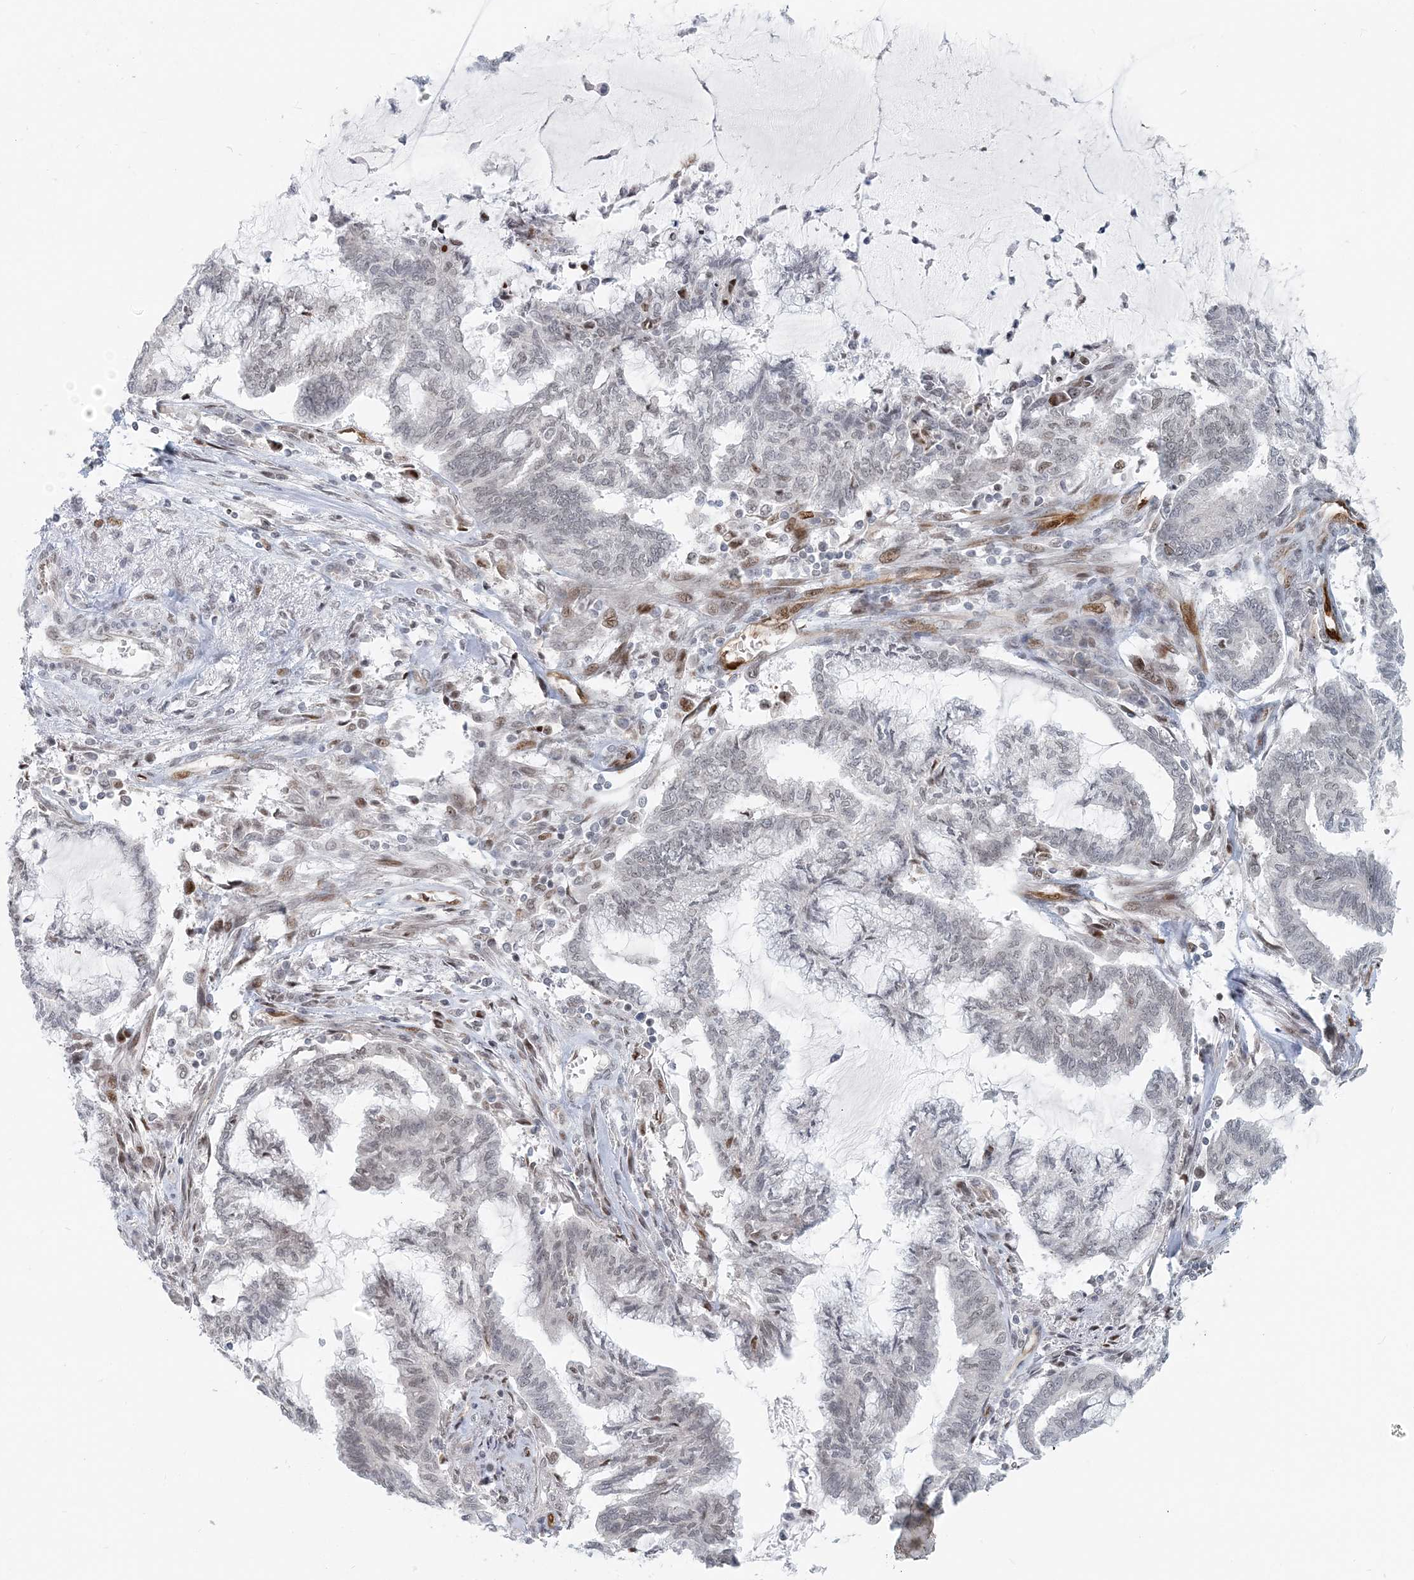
{"staining": {"intensity": "weak", "quantity": "<25%", "location": "nuclear"}, "tissue": "endometrial cancer", "cell_type": "Tumor cells", "image_type": "cancer", "snomed": [{"axis": "morphology", "description": "Adenocarcinoma, NOS"}, {"axis": "topography", "description": "Endometrium"}], "caption": "Adenocarcinoma (endometrial) was stained to show a protein in brown. There is no significant staining in tumor cells.", "gene": "BAZ1B", "patient": {"sex": "female", "age": 86}}